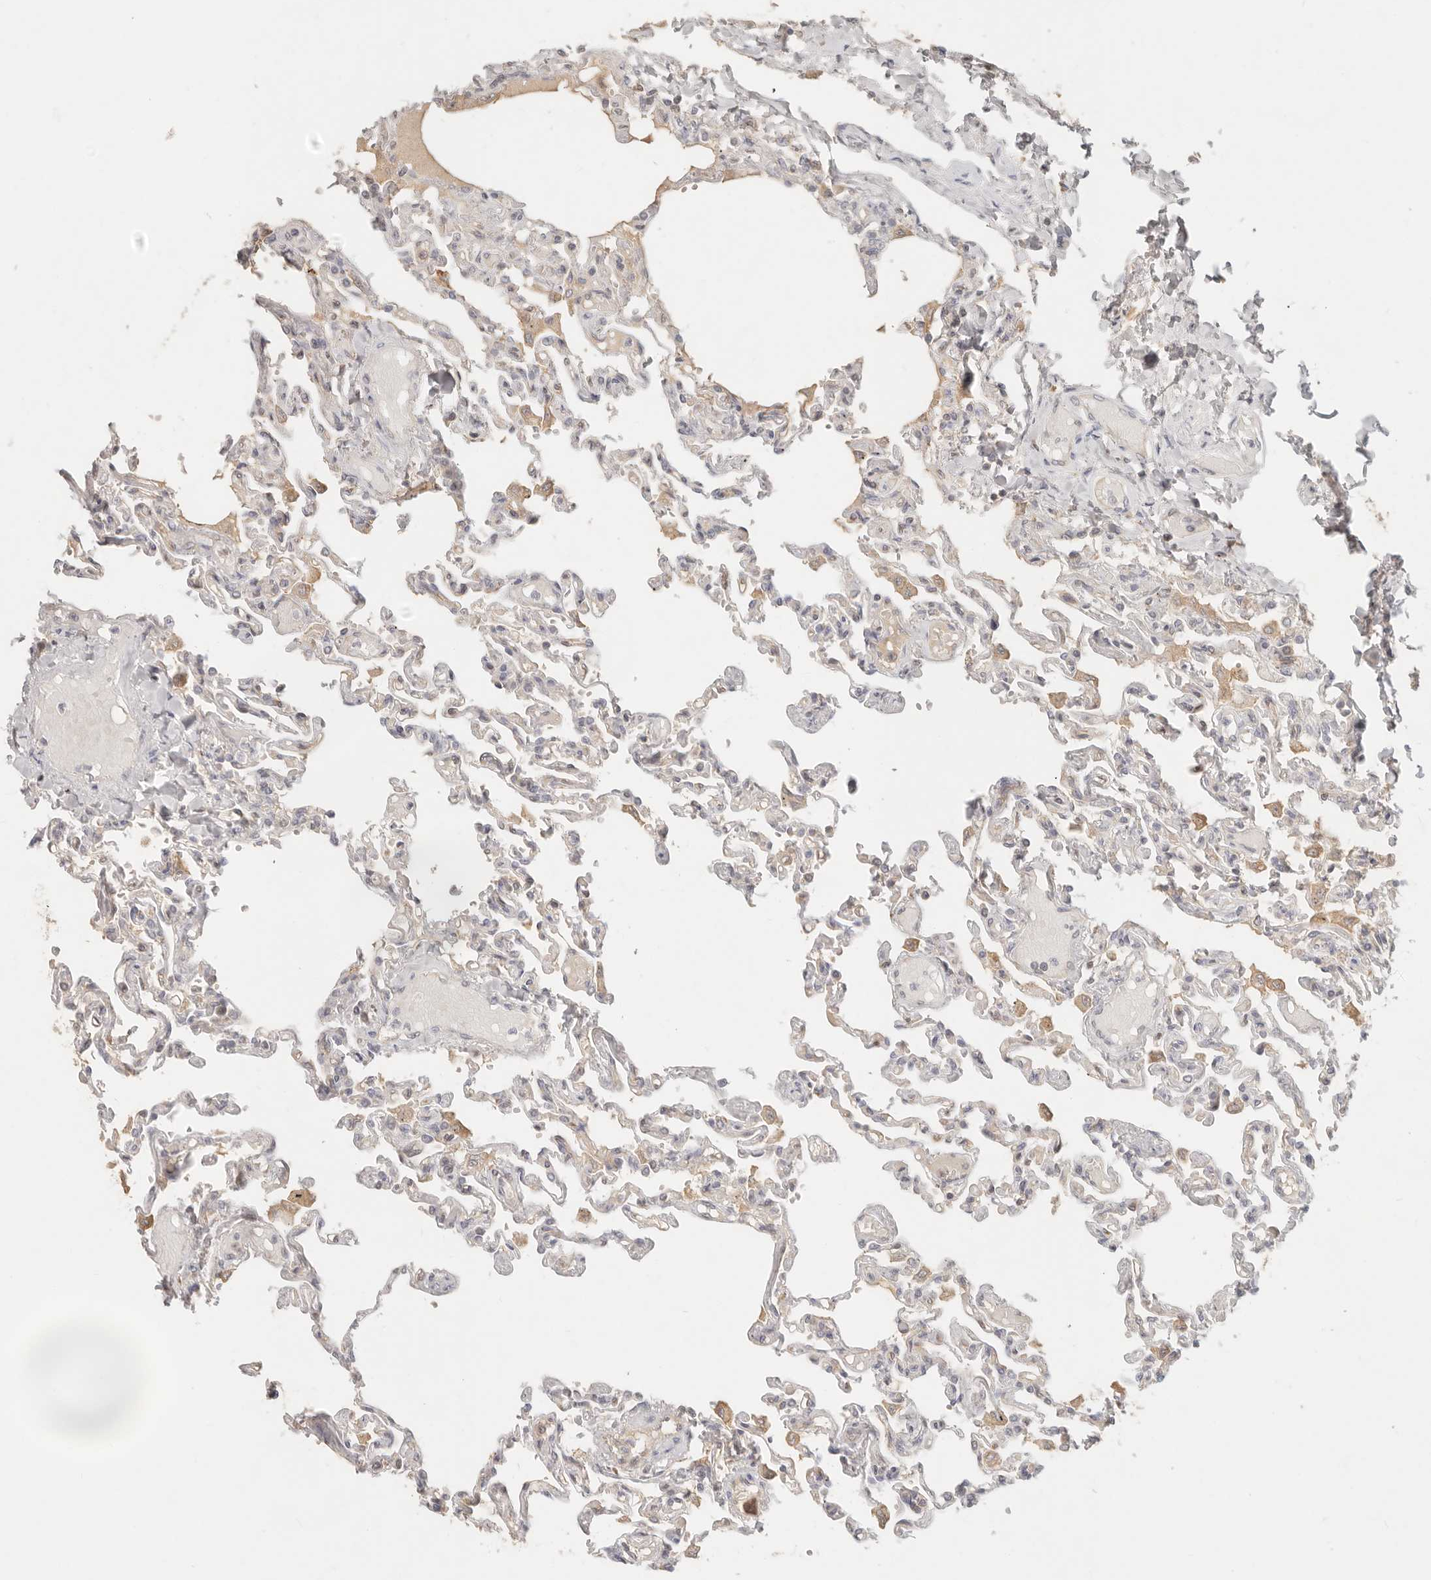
{"staining": {"intensity": "weak", "quantity": "<25%", "location": "cytoplasmic/membranous"}, "tissue": "lung", "cell_type": "Alveolar cells", "image_type": "normal", "snomed": [{"axis": "morphology", "description": "Normal tissue, NOS"}, {"axis": "topography", "description": "Lung"}], "caption": "Immunohistochemical staining of normal human lung demonstrates no significant expression in alveolar cells. The staining was performed using DAB (3,3'-diaminobenzidine) to visualize the protein expression in brown, while the nuclei were stained in blue with hematoxylin (Magnification: 20x).", "gene": "NECAP2", "patient": {"sex": "male", "age": 21}}